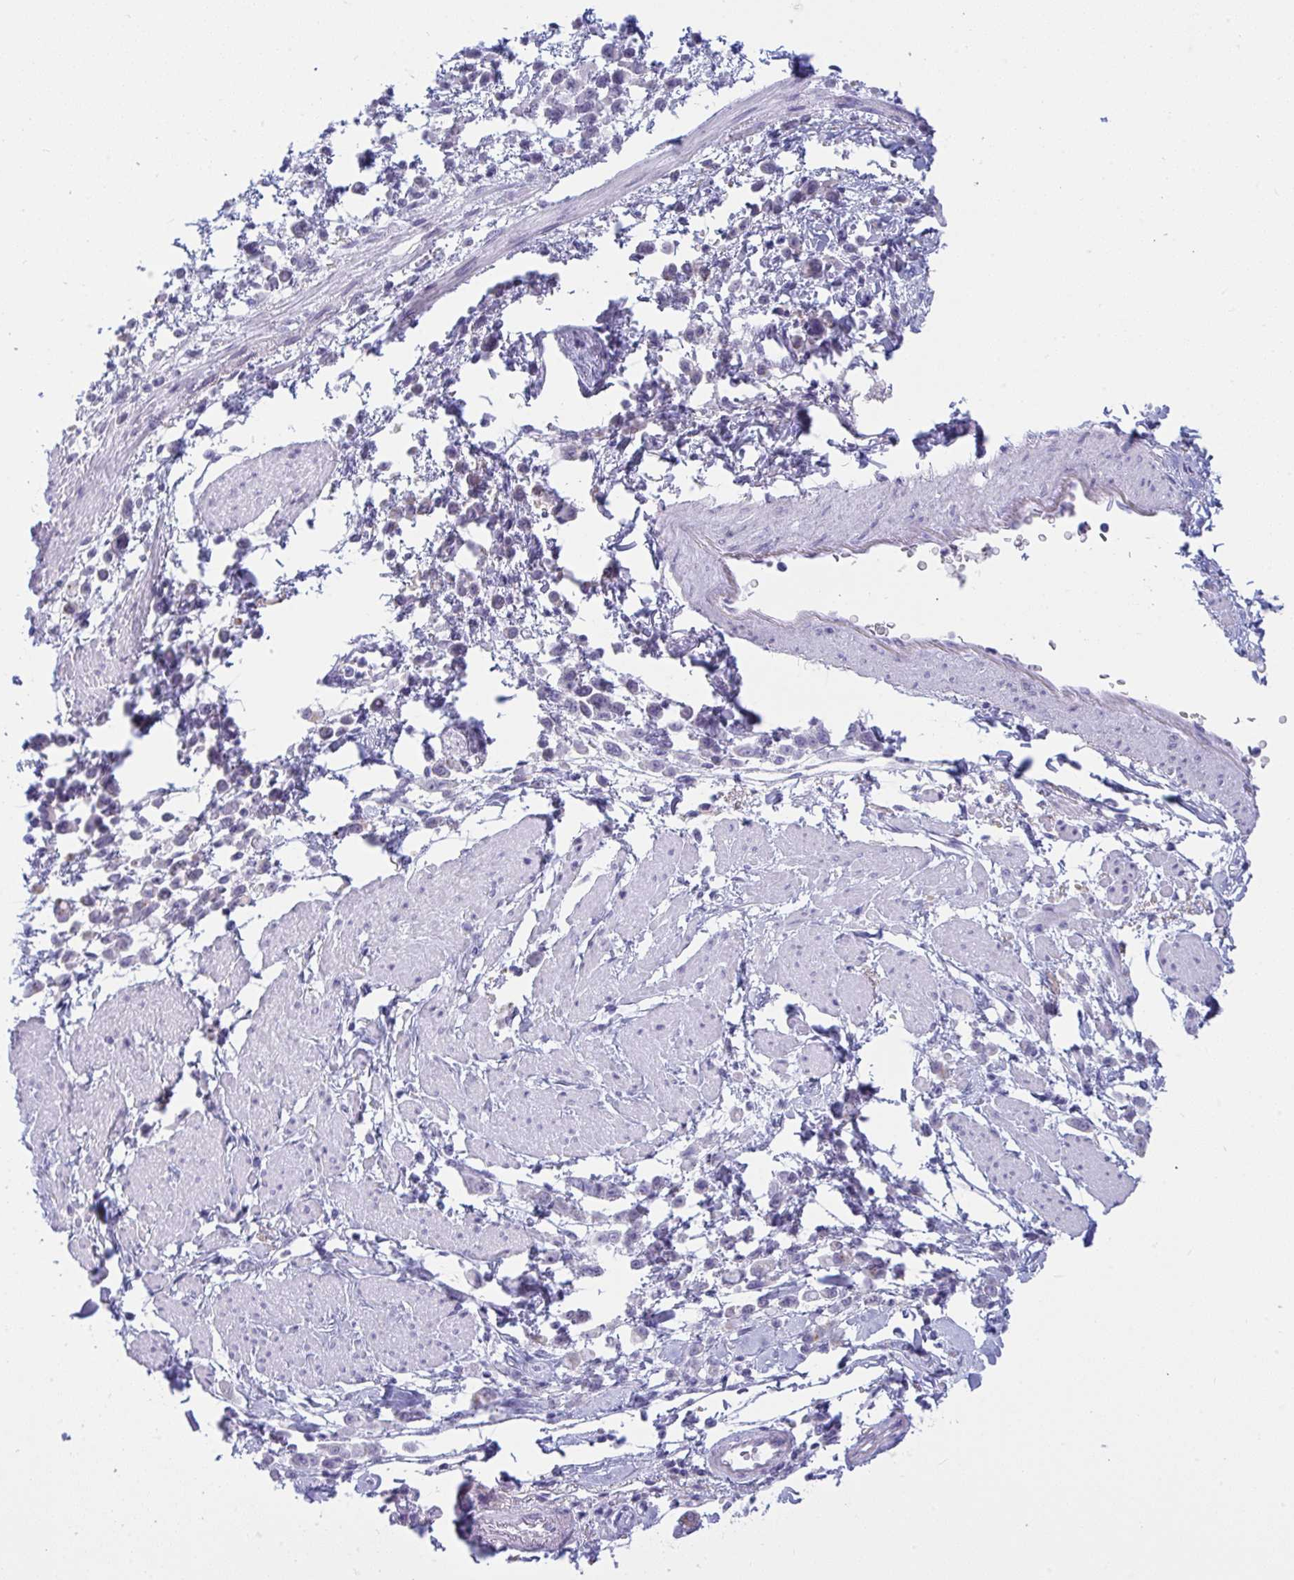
{"staining": {"intensity": "weak", "quantity": "<25%", "location": "cytoplasmic/membranous"}, "tissue": "pancreatic cancer", "cell_type": "Tumor cells", "image_type": "cancer", "snomed": [{"axis": "morphology", "description": "Normal tissue, NOS"}, {"axis": "morphology", "description": "Adenocarcinoma, NOS"}, {"axis": "topography", "description": "Pancreas"}], "caption": "High magnification brightfield microscopy of pancreatic cancer (adenocarcinoma) stained with DAB (3,3'-diaminobenzidine) (brown) and counterstained with hematoxylin (blue): tumor cells show no significant expression.", "gene": "PRDM9", "patient": {"sex": "female", "age": 64}}